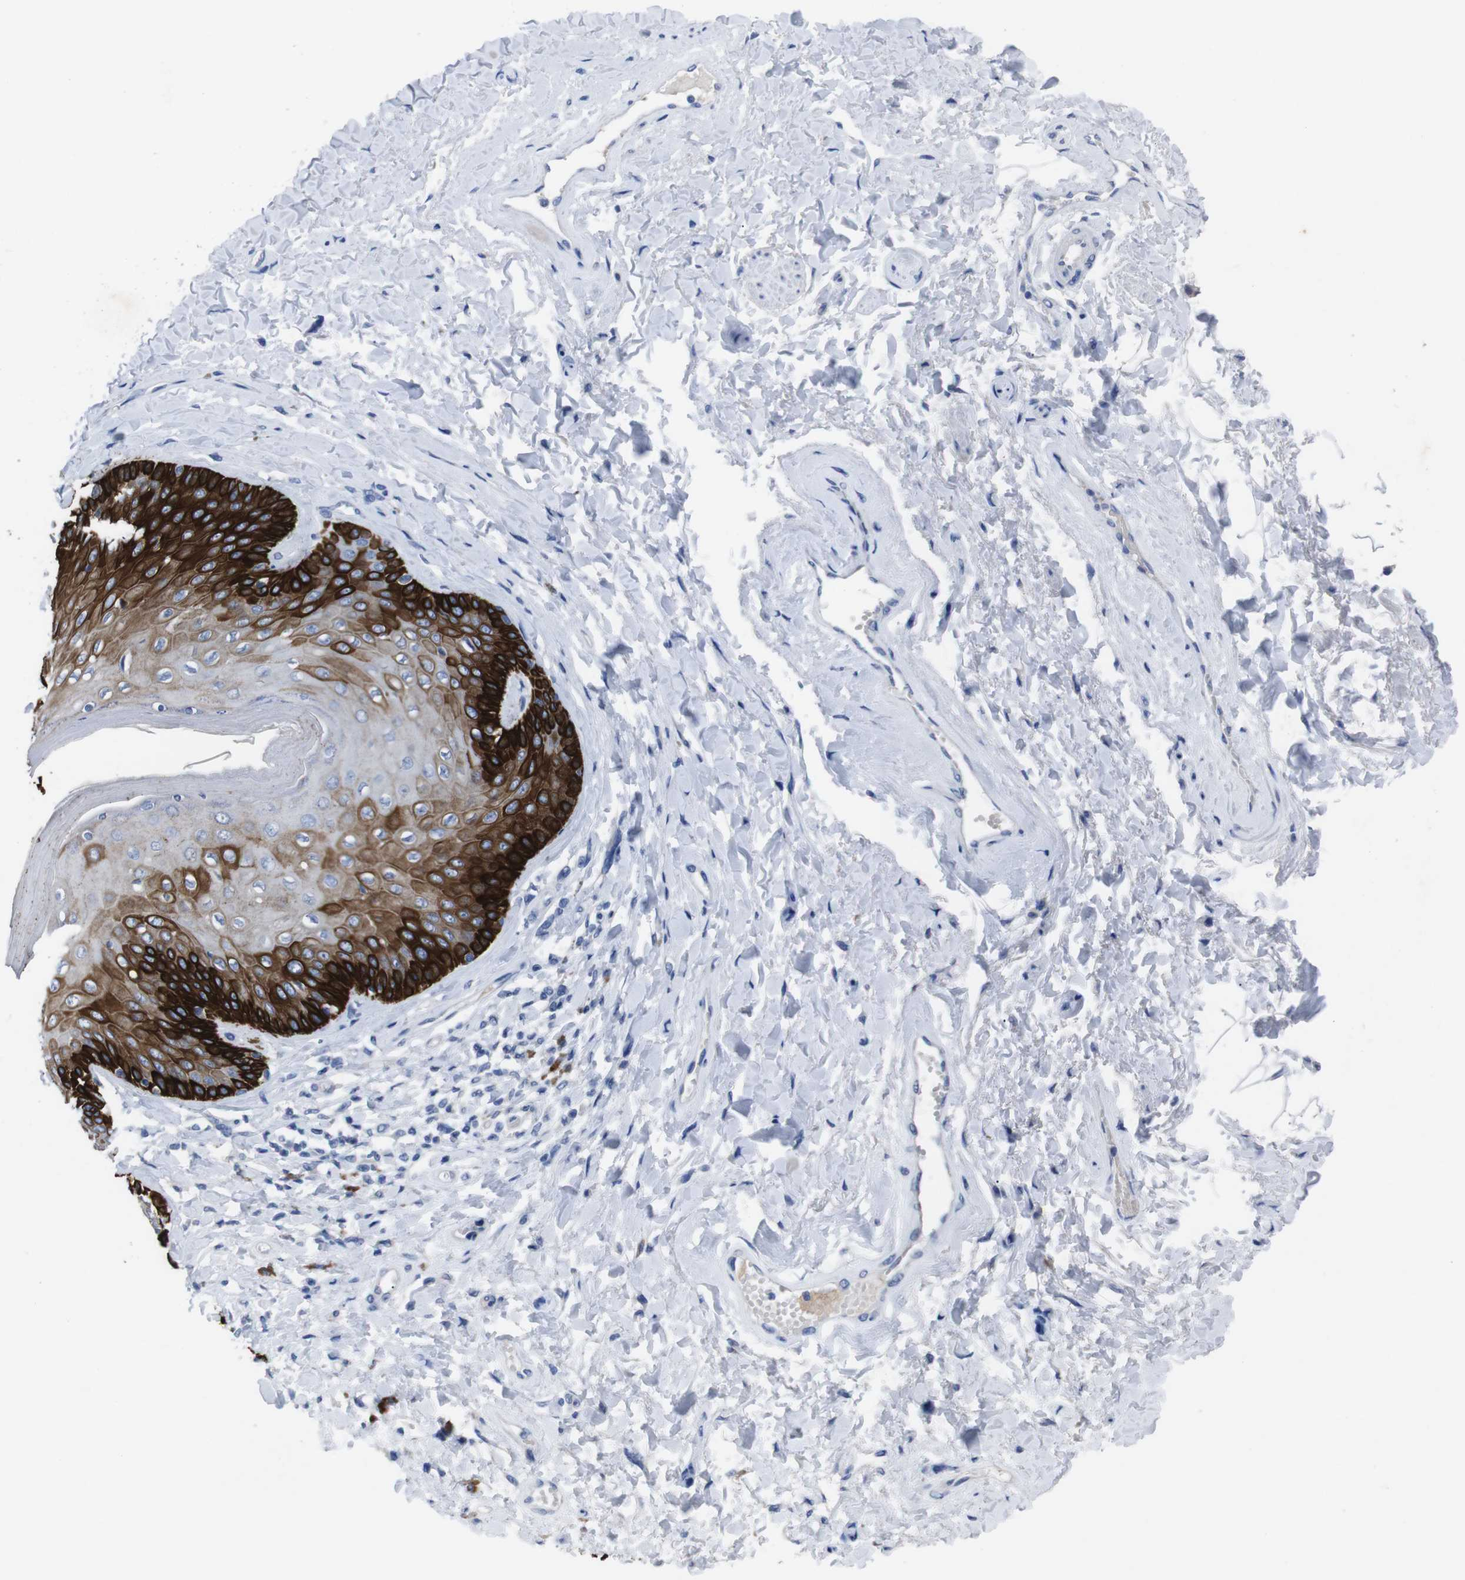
{"staining": {"intensity": "strong", "quantity": "25%-75%", "location": "cytoplasmic/membranous"}, "tissue": "skin", "cell_type": "Epidermal cells", "image_type": "normal", "snomed": [{"axis": "morphology", "description": "Normal tissue, NOS"}, {"axis": "topography", "description": "Anal"}], "caption": "IHC histopathology image of normal skin stained for a protein (brown), which shows high levels of strong cytoplasmic/membranous staining in about 25%-75% of epidermal cells.", "gene": "GJB2", "patient": {"sex": "male", "age": 69}}